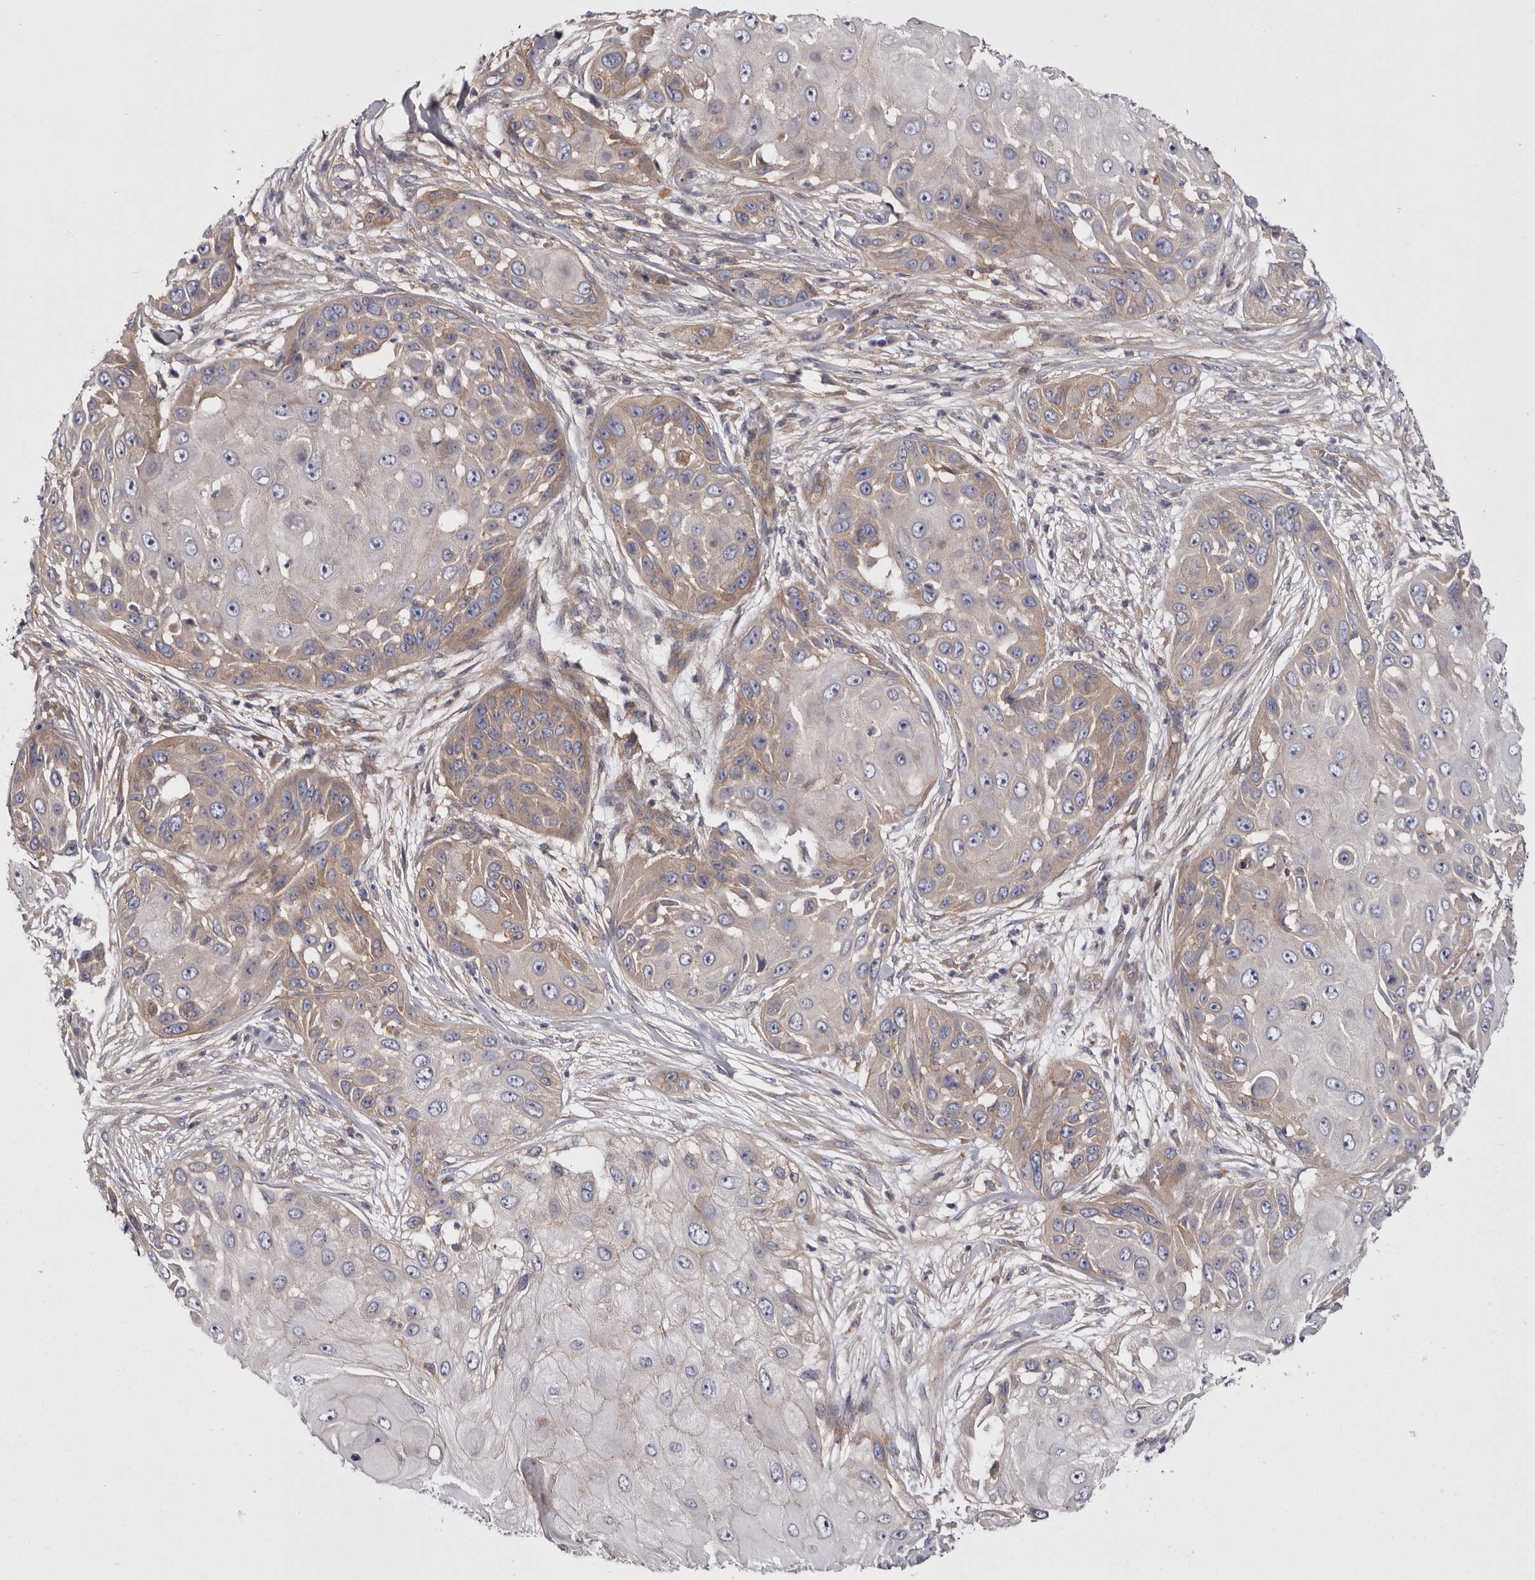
{"staining": {"intensity": "weak", "quantity": "<25%", "location": "cytoplasmic/membranous"}, "tissue": "skin cancer", "cell_type": "Tumor cells", "image_type": "cancer", "snomed": [{"axis": "morphology", "description": "Squamous cell carcinoma, NOS"}, {"axis": "topography", "description": "Skin"}], "caption": "Immunohistochemistry (IHC) histopathology image of human squamous cell carcinoma (skin) stained for a protein (brown), which reveals no staining in tumor cells.", "gene": "OSBPL9", "patient": {"sex": "female", "age": 44}}